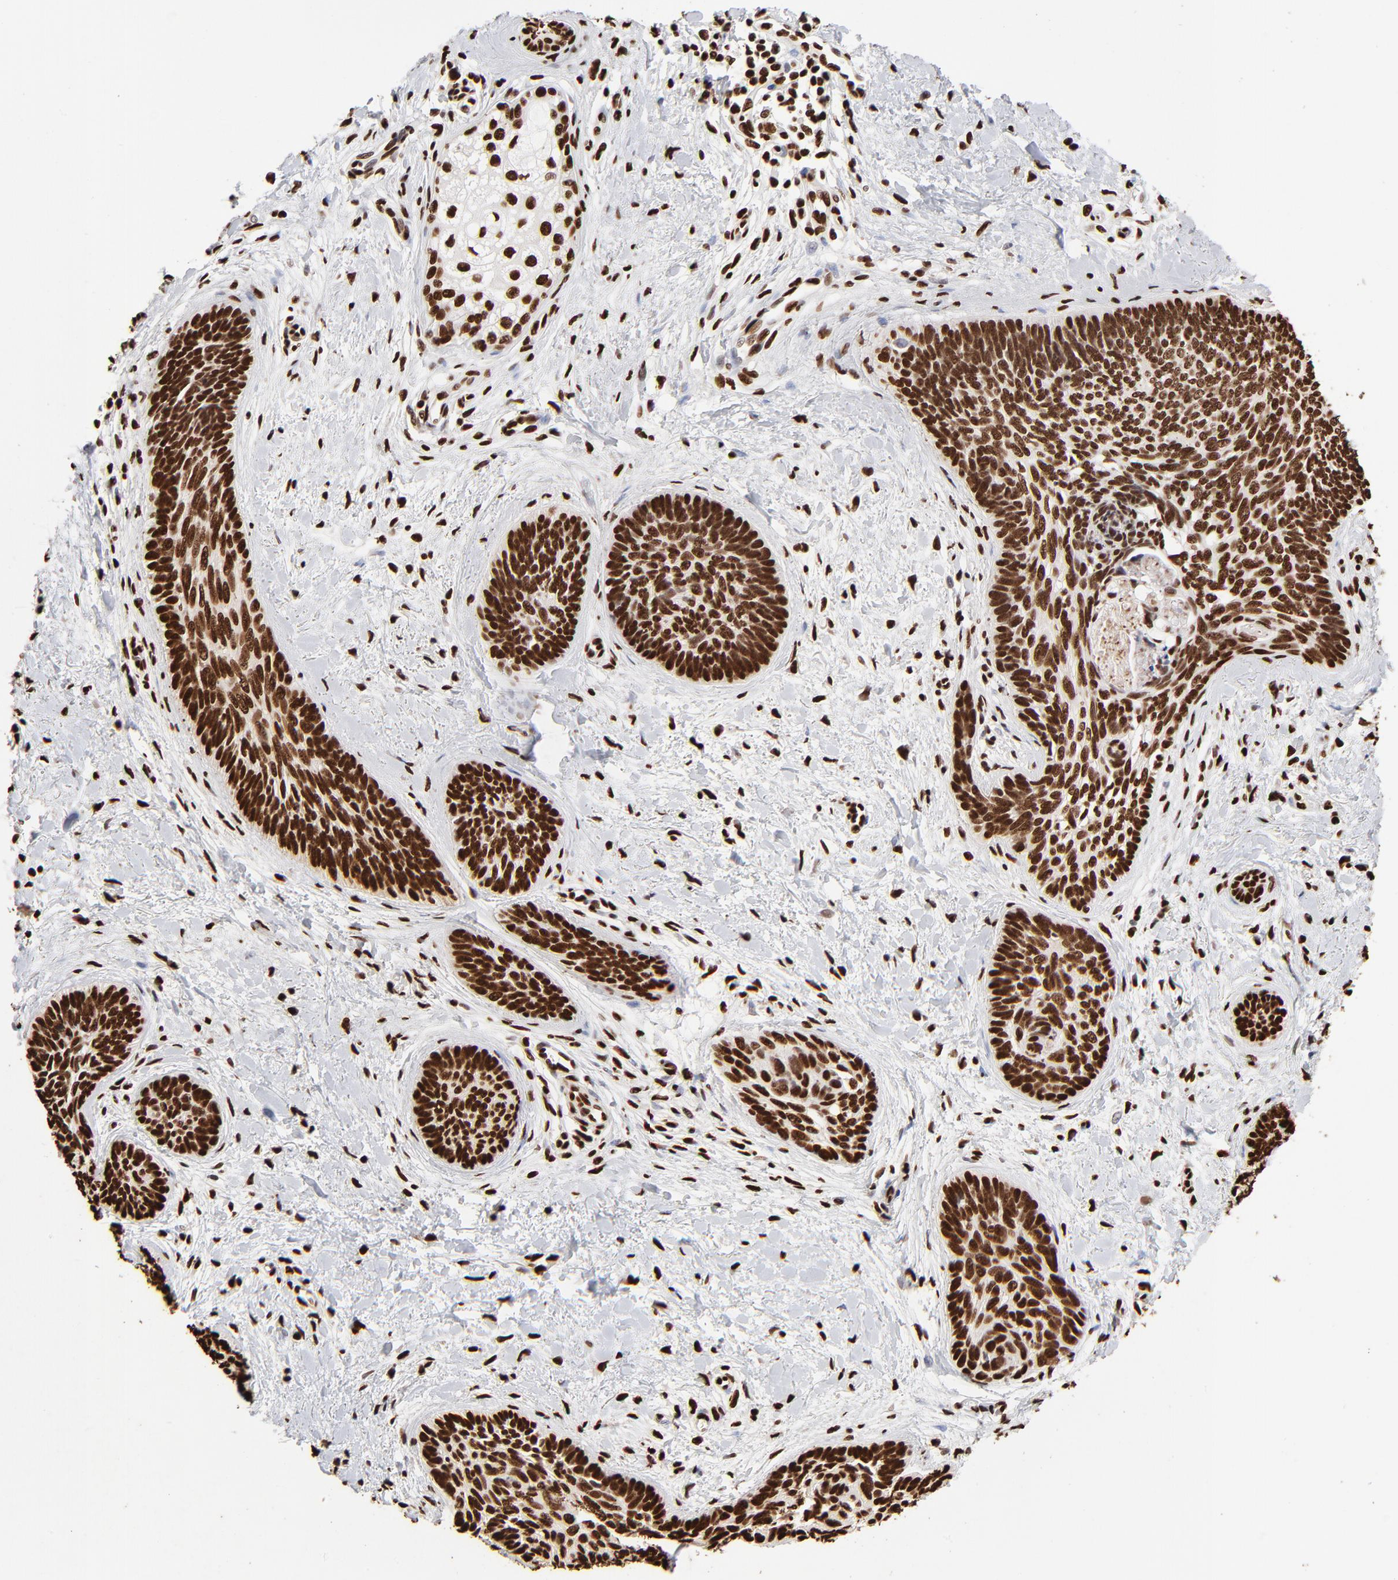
{"staining": {"intensity": "strong", "quantity": ">75%", "location": "nuclear"}, "tissue": "skin cancer", "cell_type": "Tumor cells", "image_type": "cancer", "snomed": [{"axis": "morphology", "description": "Basal cell carcinoma"}, {"axis": "topography", "description": "Skin"}], "caption": "The immunohistochemical stain labels strong nuclear expression in tumor cells of skin basal cell carcinoma tissue. The protein is stained brown, and the nuclei are stained in blue (DAB (3,3'-diaminobenzidine) IHC with brightfield microscopy, high magnification).", "gene": "ZNF544", "patient": {"sex": "female", "age": 81}}